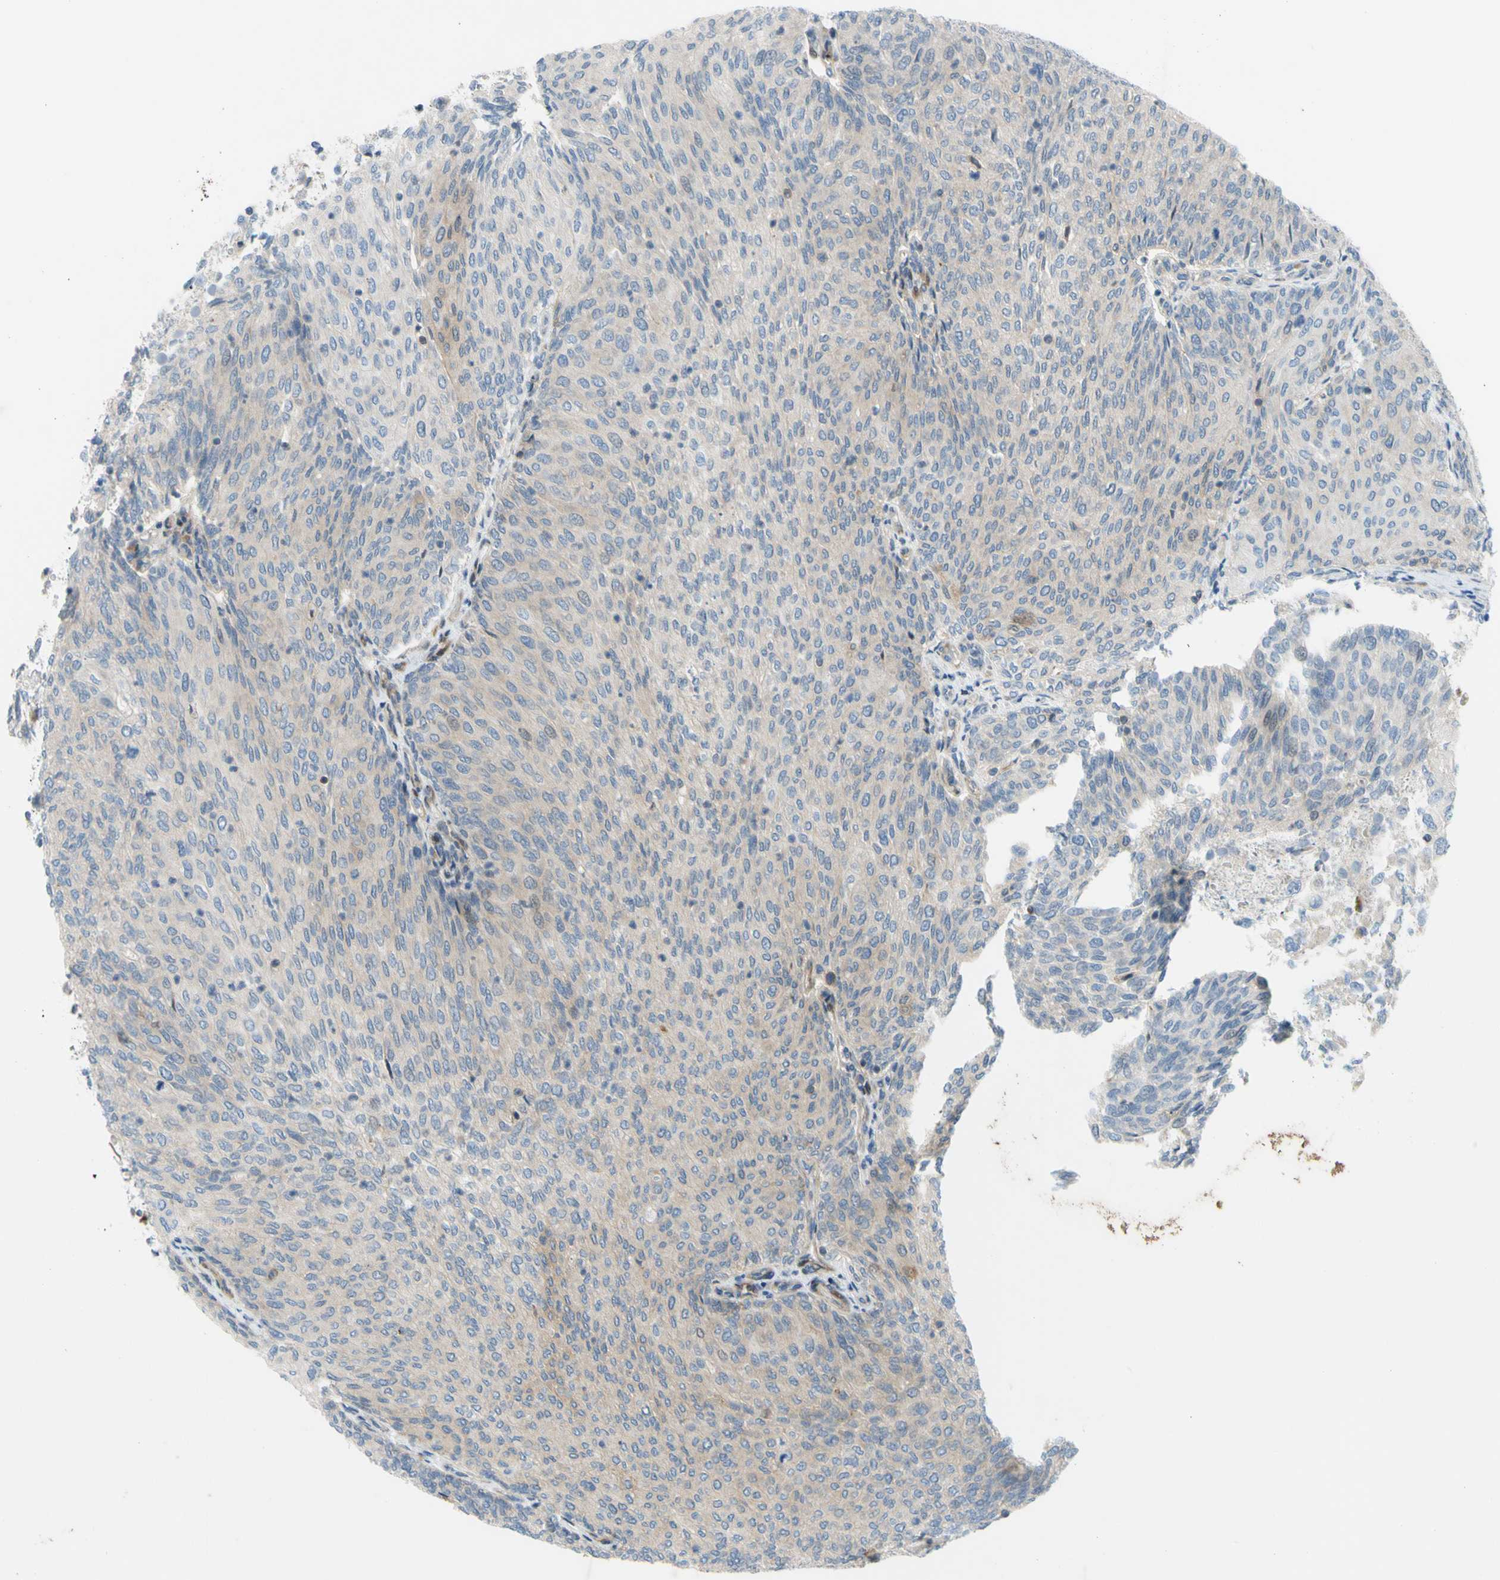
{"staining": {"intensity": "weak", "quantity": "<25%", "location": "cytoplasmic/membranous"}, "tissue": "urothelial cancer", "cell_type": "Tumor cells", "image_type": "cancer", "snomed": [{"axis": "morphology", "description": "Urothelial carcinoma, Low grade"}, {"axis": "topography", "description": "Urinary bladder"}], "caption": "Immunohistochemistry of urothelial cancer displays no positivity in tumor cells.", "gene": "PAK2", "patient": {"sex": "female", "age": 79}}